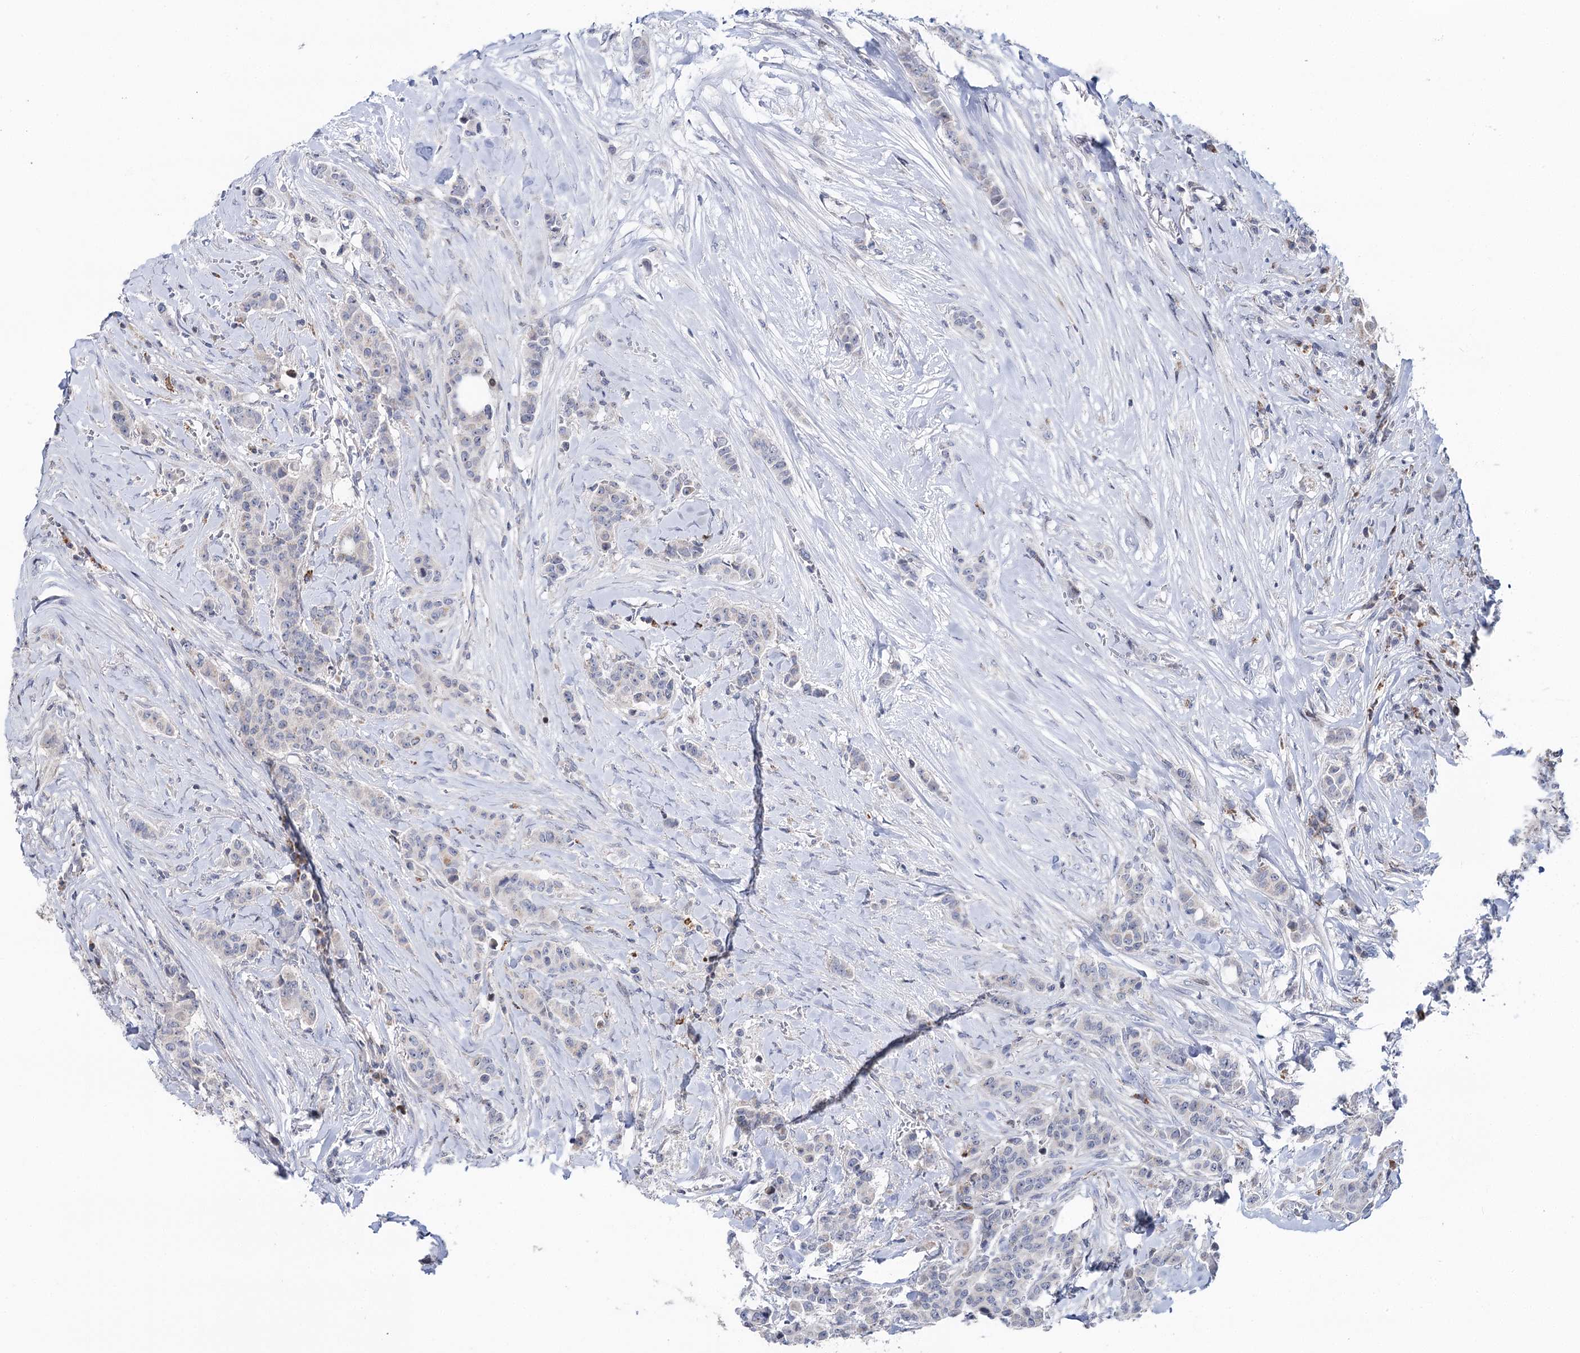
{"staining": {"intensity": "negative", "quantity": "none", "location": "none"}, "tissue": "breast cancer", "cell_type": "Tumor cells", "image_type": "cancer", "snomed": [{"axis": "morphology", "description": "Duct carcinoma"}, {"axis": "topography", "description": "Breast"}], "caption": "Protein analysis of breast cancer demonstrates no significant expression in tumor cells. (Brightfield microscopy of DAB (3,3'-diaminobenzidine) immunohistochemistry (IHC) at high magnification).", "gene": "PTGR1", "patient": {"sex": "female", "age": 40}}